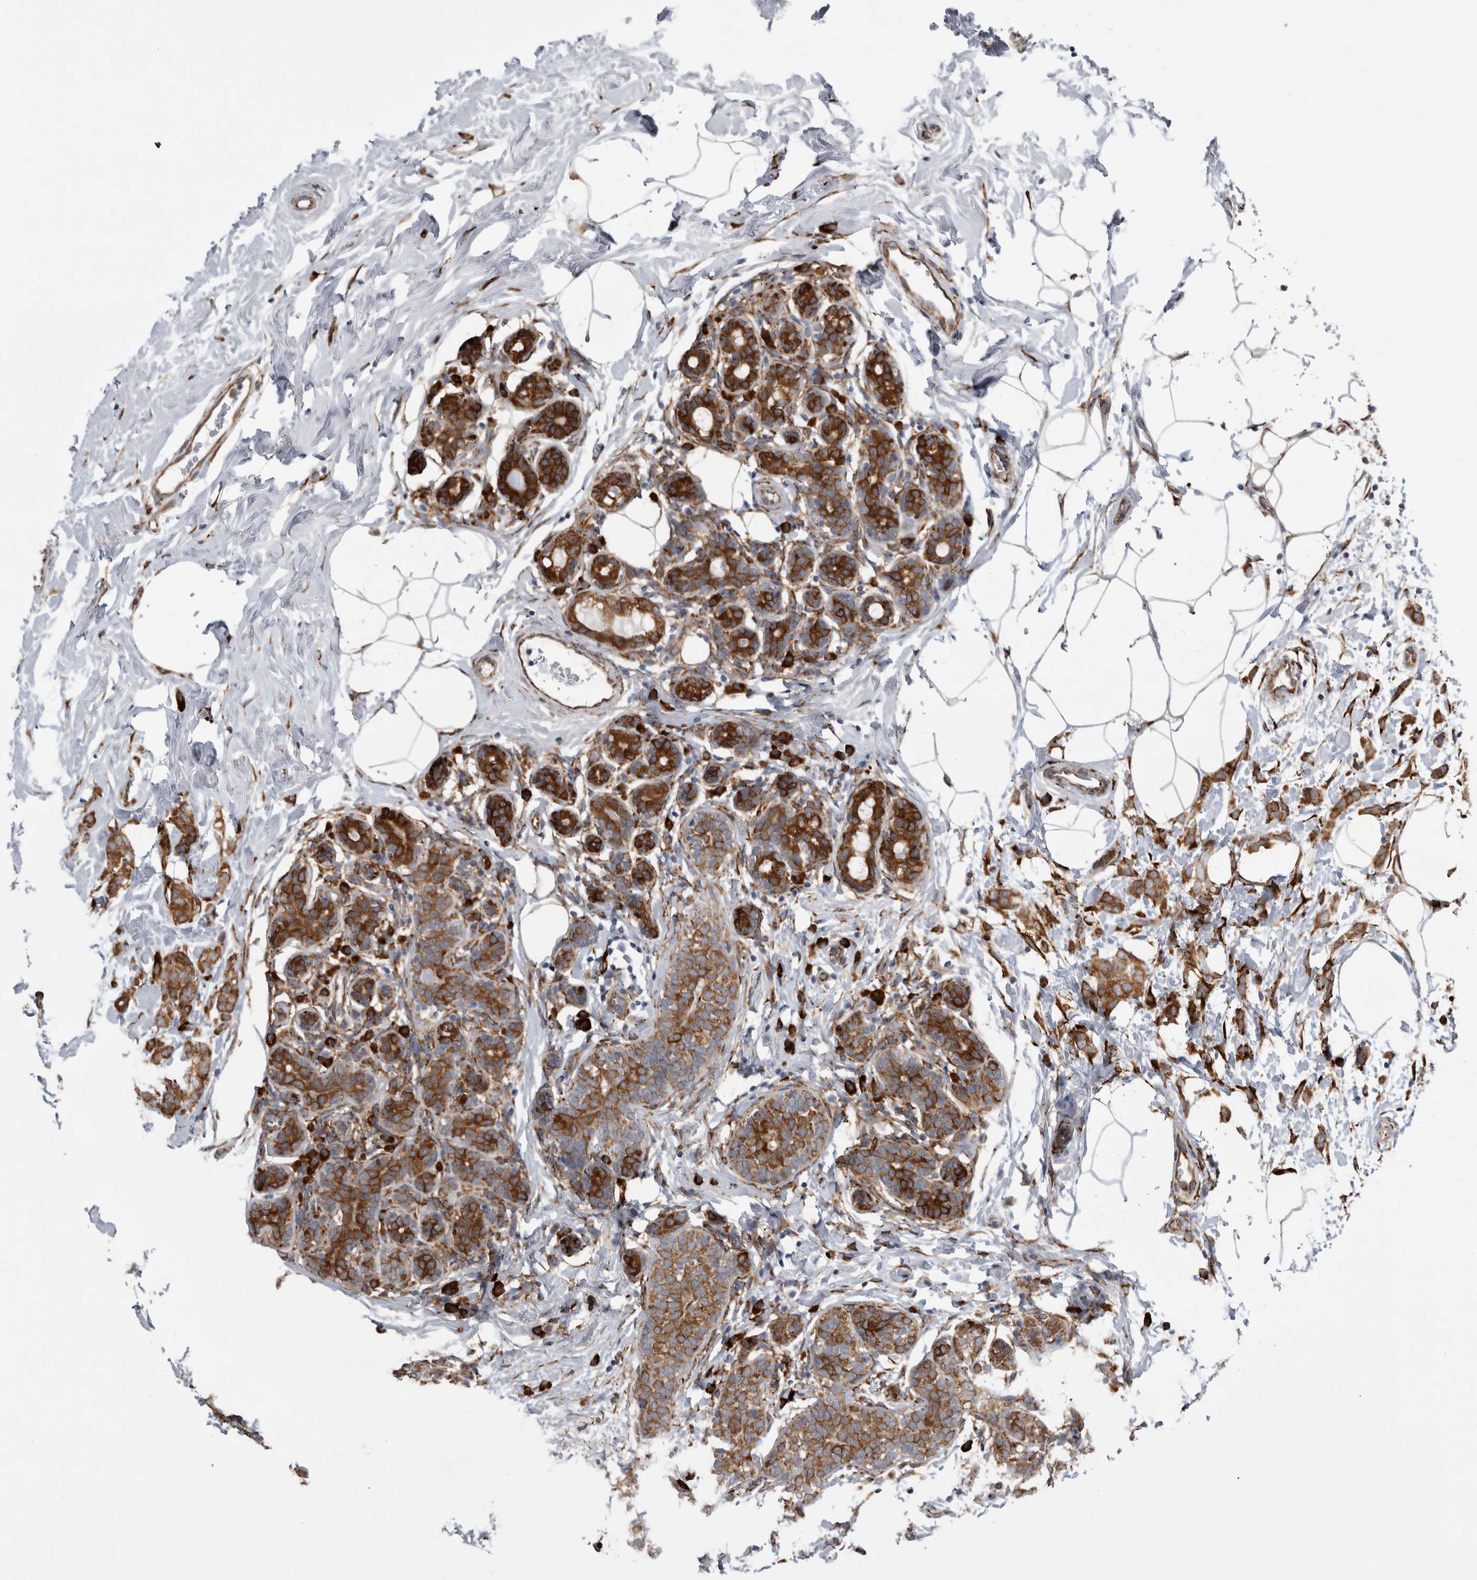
{"staining": {"intensity": "strong", "quantity": ">75%", "location": "cytoplasmic/membranous"}, "tissue": "breast cancer", "cell_type": "Tumor cells", "image_type": "cancer", "snomed": [{"axis": "morphology", "description": "Lobular carcinoma, in situ"}, {"axis": "morphology", "description": "Lobular carcinoma"}, {"axis": "topography", "description": "Breast"}], "caption": "Human breast lobular carcinoma in situ stained for a protein (brown) reveals strong cytoplasmic/membranous positive staining in about >75% of tumor cells.", "gene": "FHIP2B", "patient": {"sex": "female", "age": 41}}